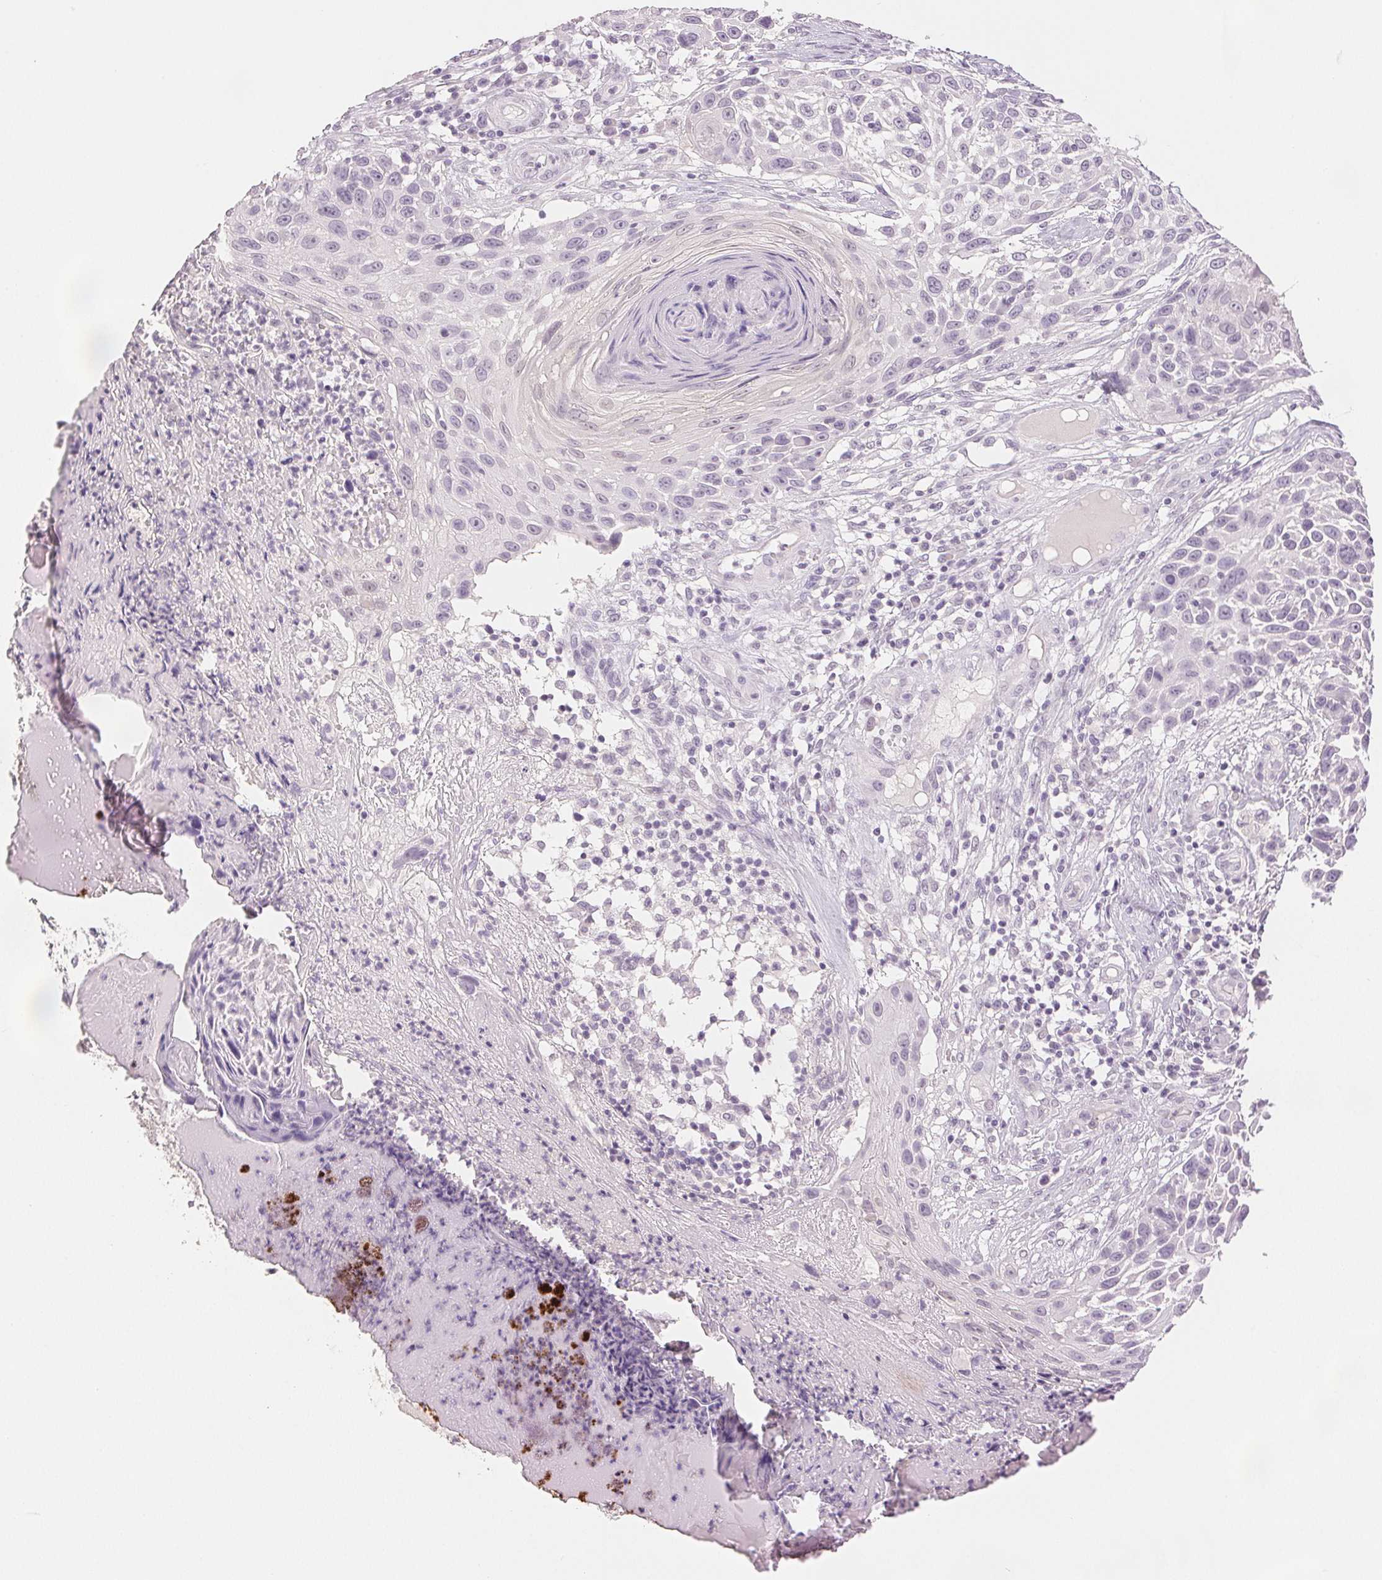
{"staining": {"intensity": "negative", "quantity": "none", "location": "none"}, "tissue": "skin cancer", "cell_type": "Tumor cells", "image_type": "cancer", "snomed": [{"axis": "morphology", "description": "Squamous cell carcinoma, NOS"}, {"axis": "topography", "description": "Skin"}], "caption": "An image of human skin cancer is negative for staining in tumor cells. The staining was performed using DAB (3,3'-diaminobenzidine) to visualize the protein expression in brown, while the nuclei were stained in blue with hematoxylin (Magnification: 20x).", "gene": "SCGN", "patient": {"sex": "male", "age": 92}}